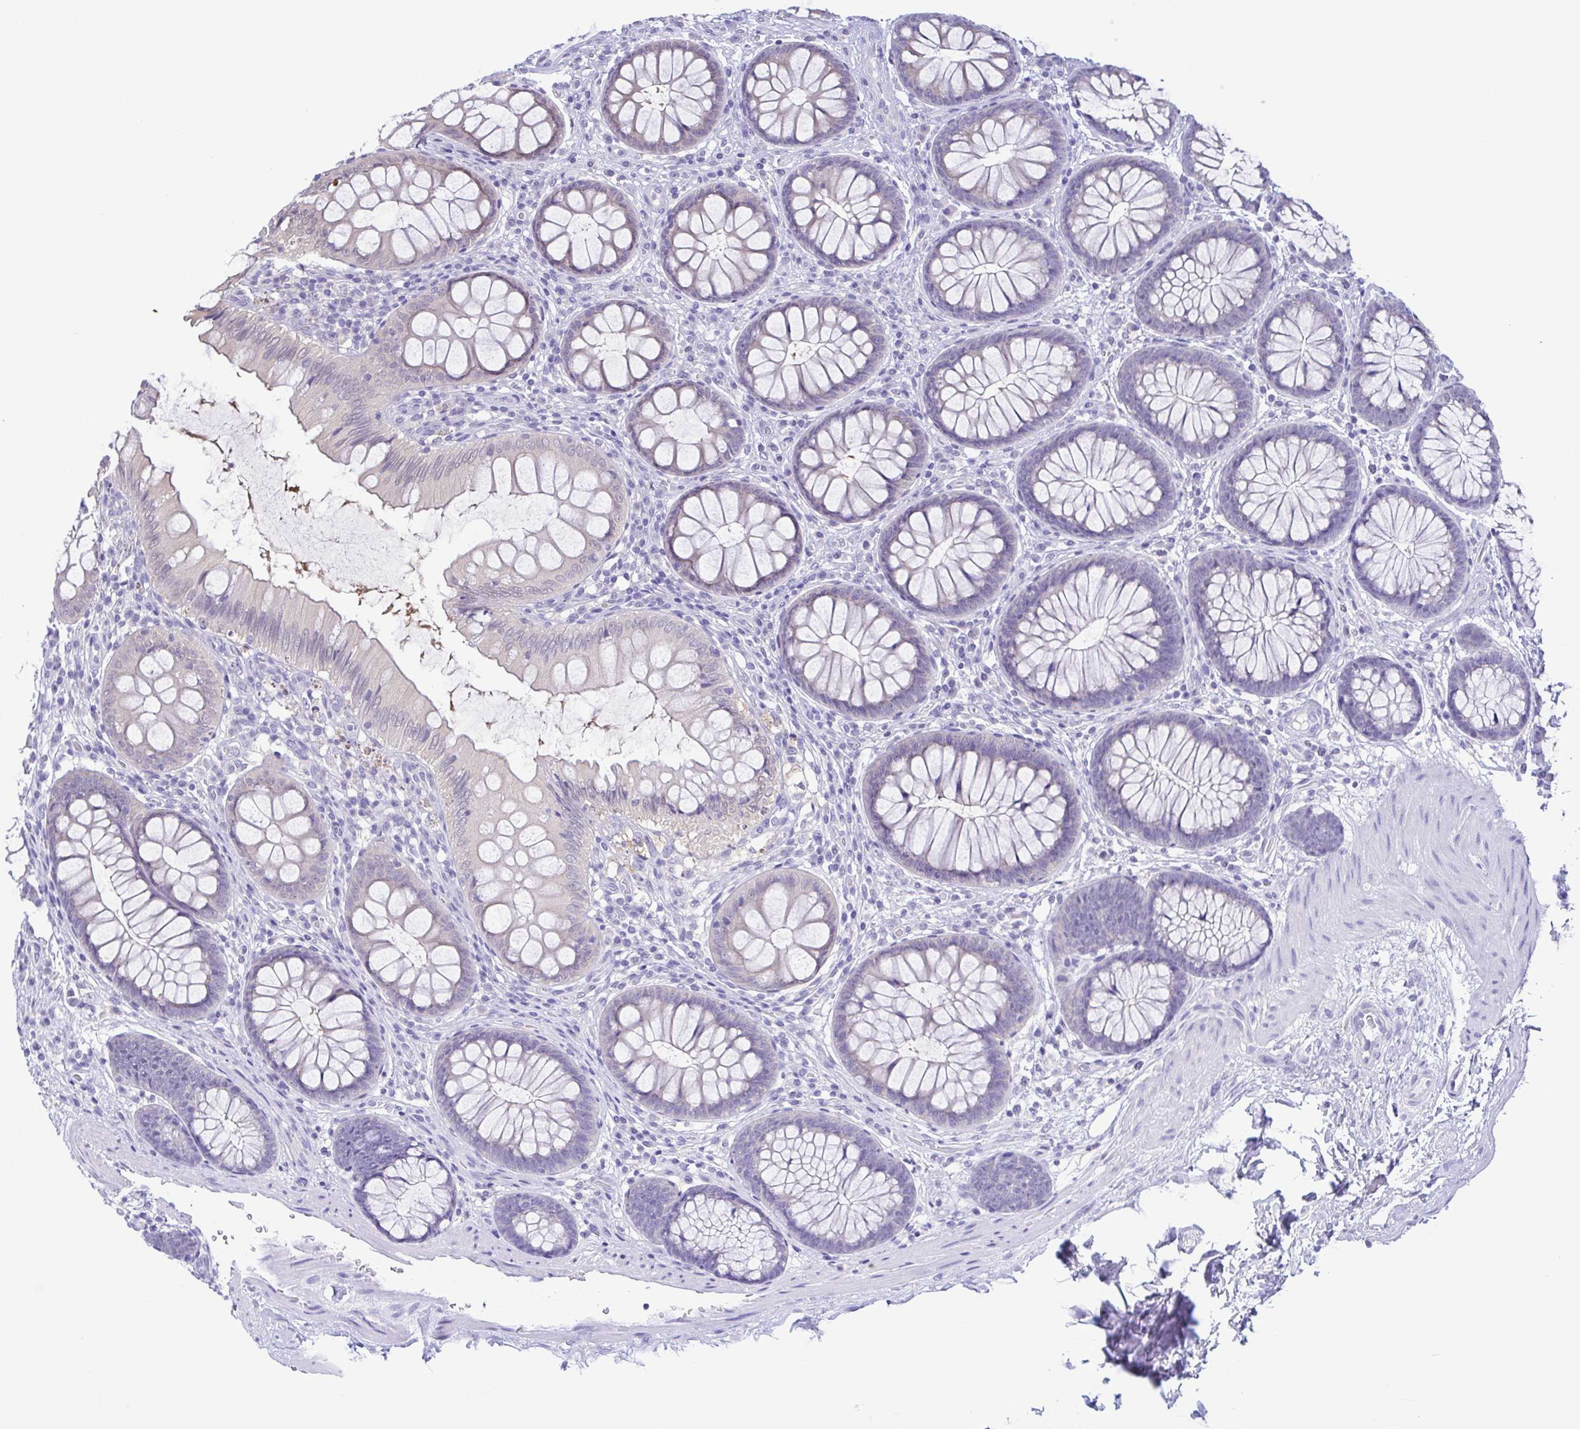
{"staining": {"intensity": "negative", "quantity": "none", "location": "none"}, "tissue": "colon", "cell_type": "Endothelial cells", "image_type": "normal", "snomed": [{"axis": "morphology", "description": "Normal tissue, NOS"}, {"axis": "morphology", "description": "Adenoma, NOS"}, {"axis": "topography", "description": "Soft tissue"}, {"axis": "topography", "description": "Colon"}], "caption": "Immunohistochemistry histopathology image of unremarkable colon: colon stained with DAB displays no significant protein staining in endothelial cells.", "gene": "LDHC", "patient": {"sex": "male", "age": 47}}